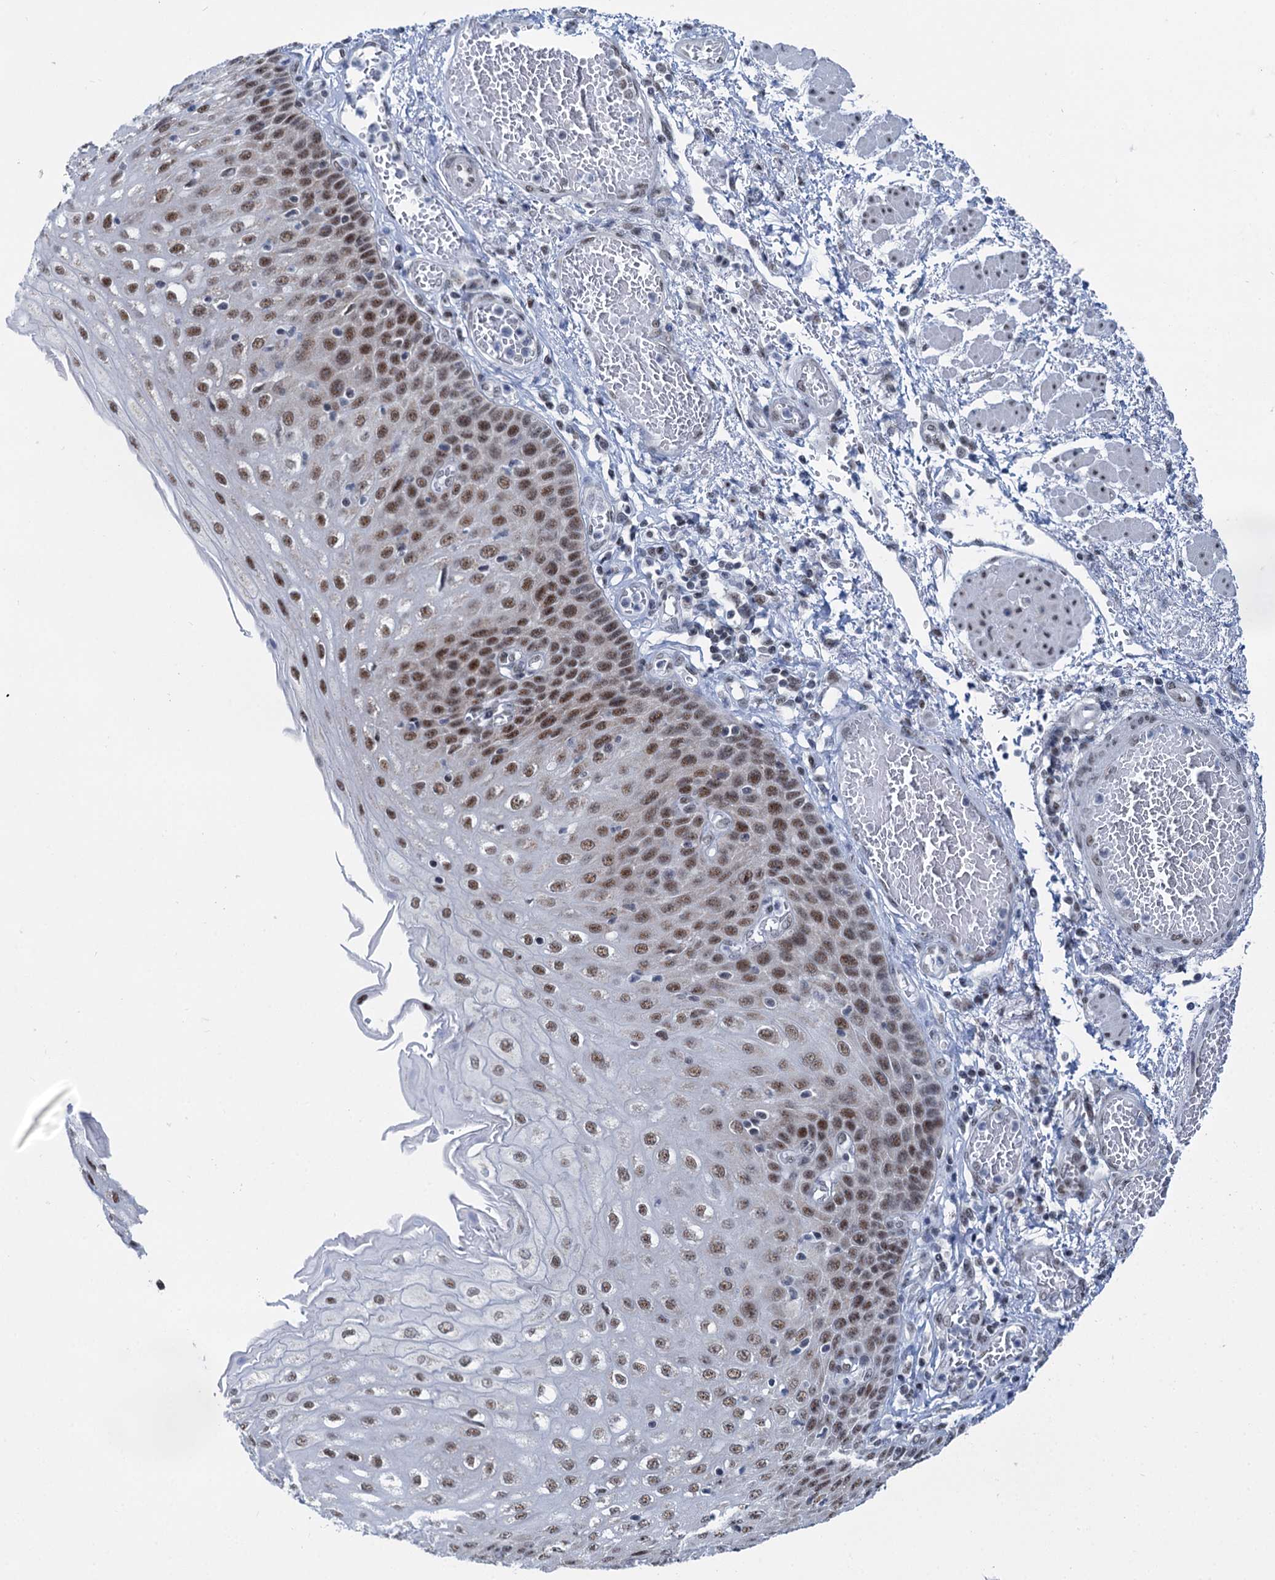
{"staining": {"intensity": "moderate", "quantity": ">75%", "location": "nuclear"}, "tissue": "esophagus", "cell_type": "Squamous epithelial cells", "image_type": "normal", "snomed": [{"axis": "morphology", "description": "Normal tissue, NOS"}, {"axis": "topography", "description": "Esophagus"}], "caption": "This is a micrograph of immunohistochemistry (IHC) staining of normal esophagus, which shows moderate positivity in the nuclear of squamous epithelial cells.", "gene": "SREK1", "patient": {"sex": "male", "age": 81}}